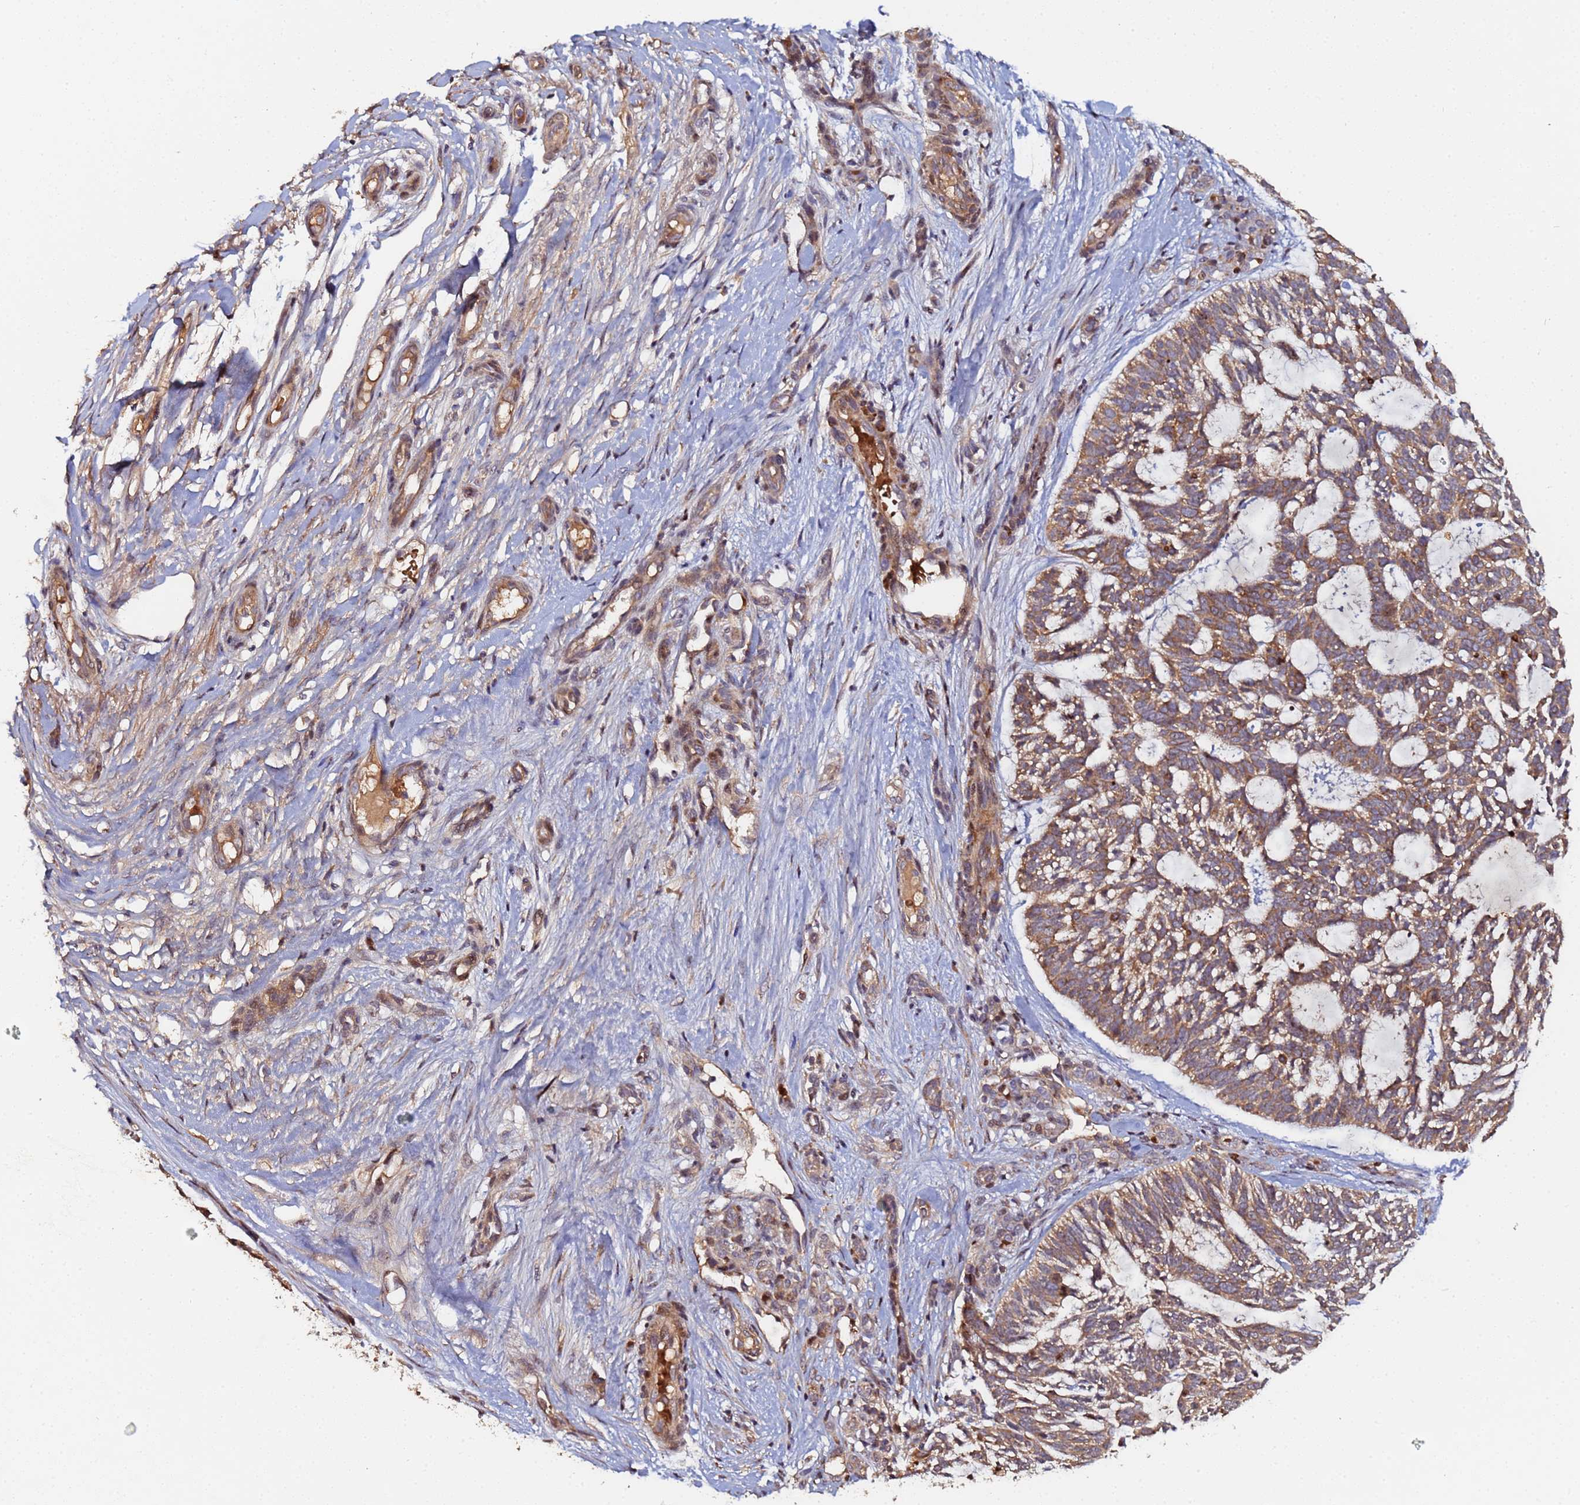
{"staining": {"intensity": "moderate", "quantity": ">75%", "location": "cytoplasmic/membranous"}, "tissue": "skin cancer", "cell_type": "Tumor cells", "image_type": "cancer", "snomed": [{"axis": "morphology", "description": "Basal cell carcinoma"}, {"axis": "topography", "description": "Skin"}], "caption": "Immunohistochemistry (IHC) image of neoplastic tissue: basal cell carcinoma (skin) stained using immunohistochemistry (IHC) reveals medium levels of moderate protein expression localized specifically in the cytoplasmic/membranous of tumor cells, appearing as a cytoplasmic/membranous brown color.", "gene": "OSER1", "patient": {"sex": "male", "age": 88}}